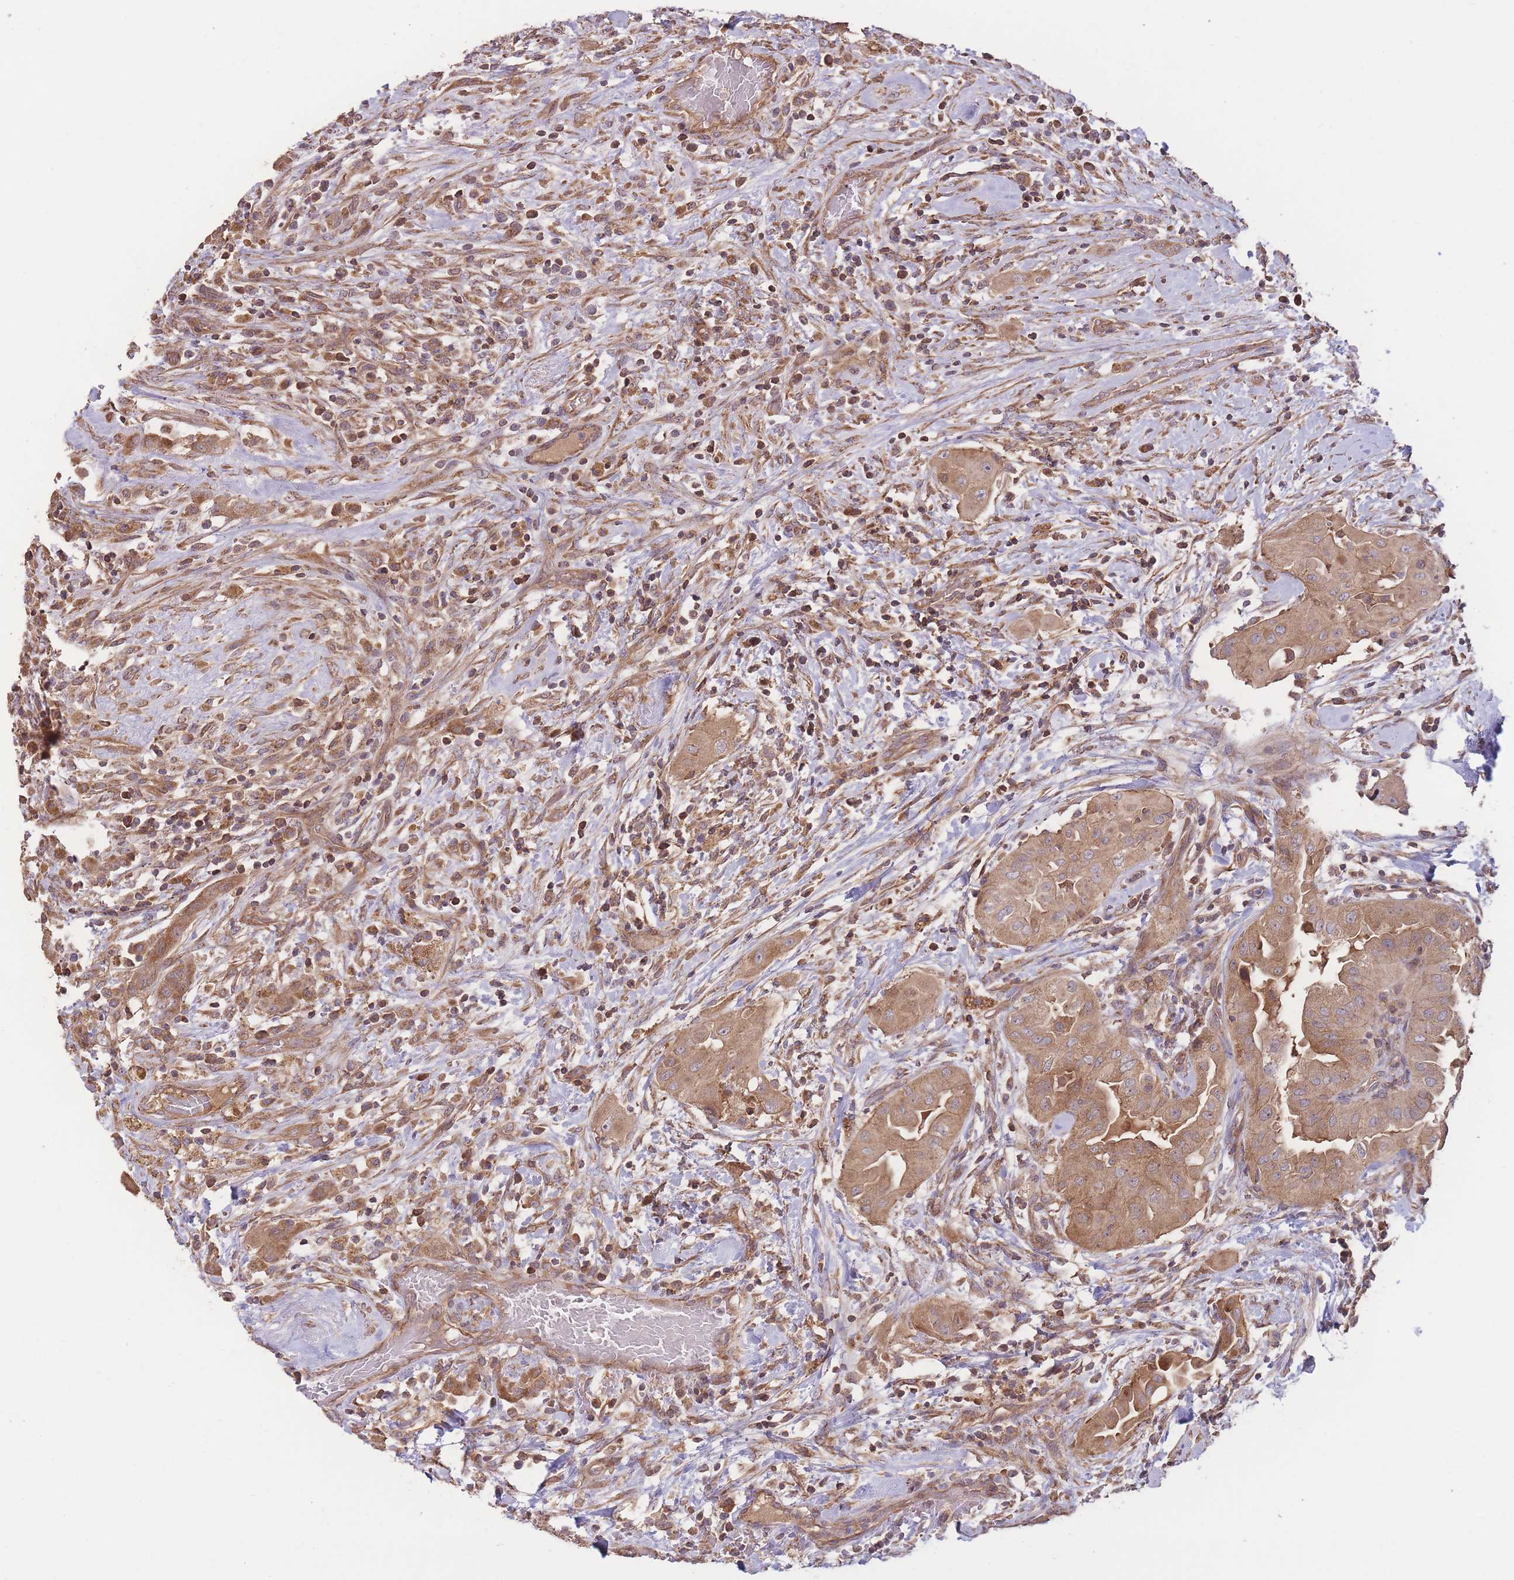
{"staining": {"intensity": "moderate", "quantity": ">75%", "location": "cytoplasmic/membranous"}, "tissue": "thyroid cancer", "cell_type": "Tumor cells", "image_type": "cancer", "snomed": [{"axis": "morphology", "description": "Papillary adenocarcinoma, NOS"}, {"axis": "topography", "description": "Thyroid gland"}], "caption": "Thyroid papillary adenocarcinoma was stained to show a protein in brown. There is medium levels of moderate cytoplasmic/membranous positivity in approximately >75% of tumor cells.", "gene": "EEF1AKMT1", "patient": {"sex": "female", "age": 59}}